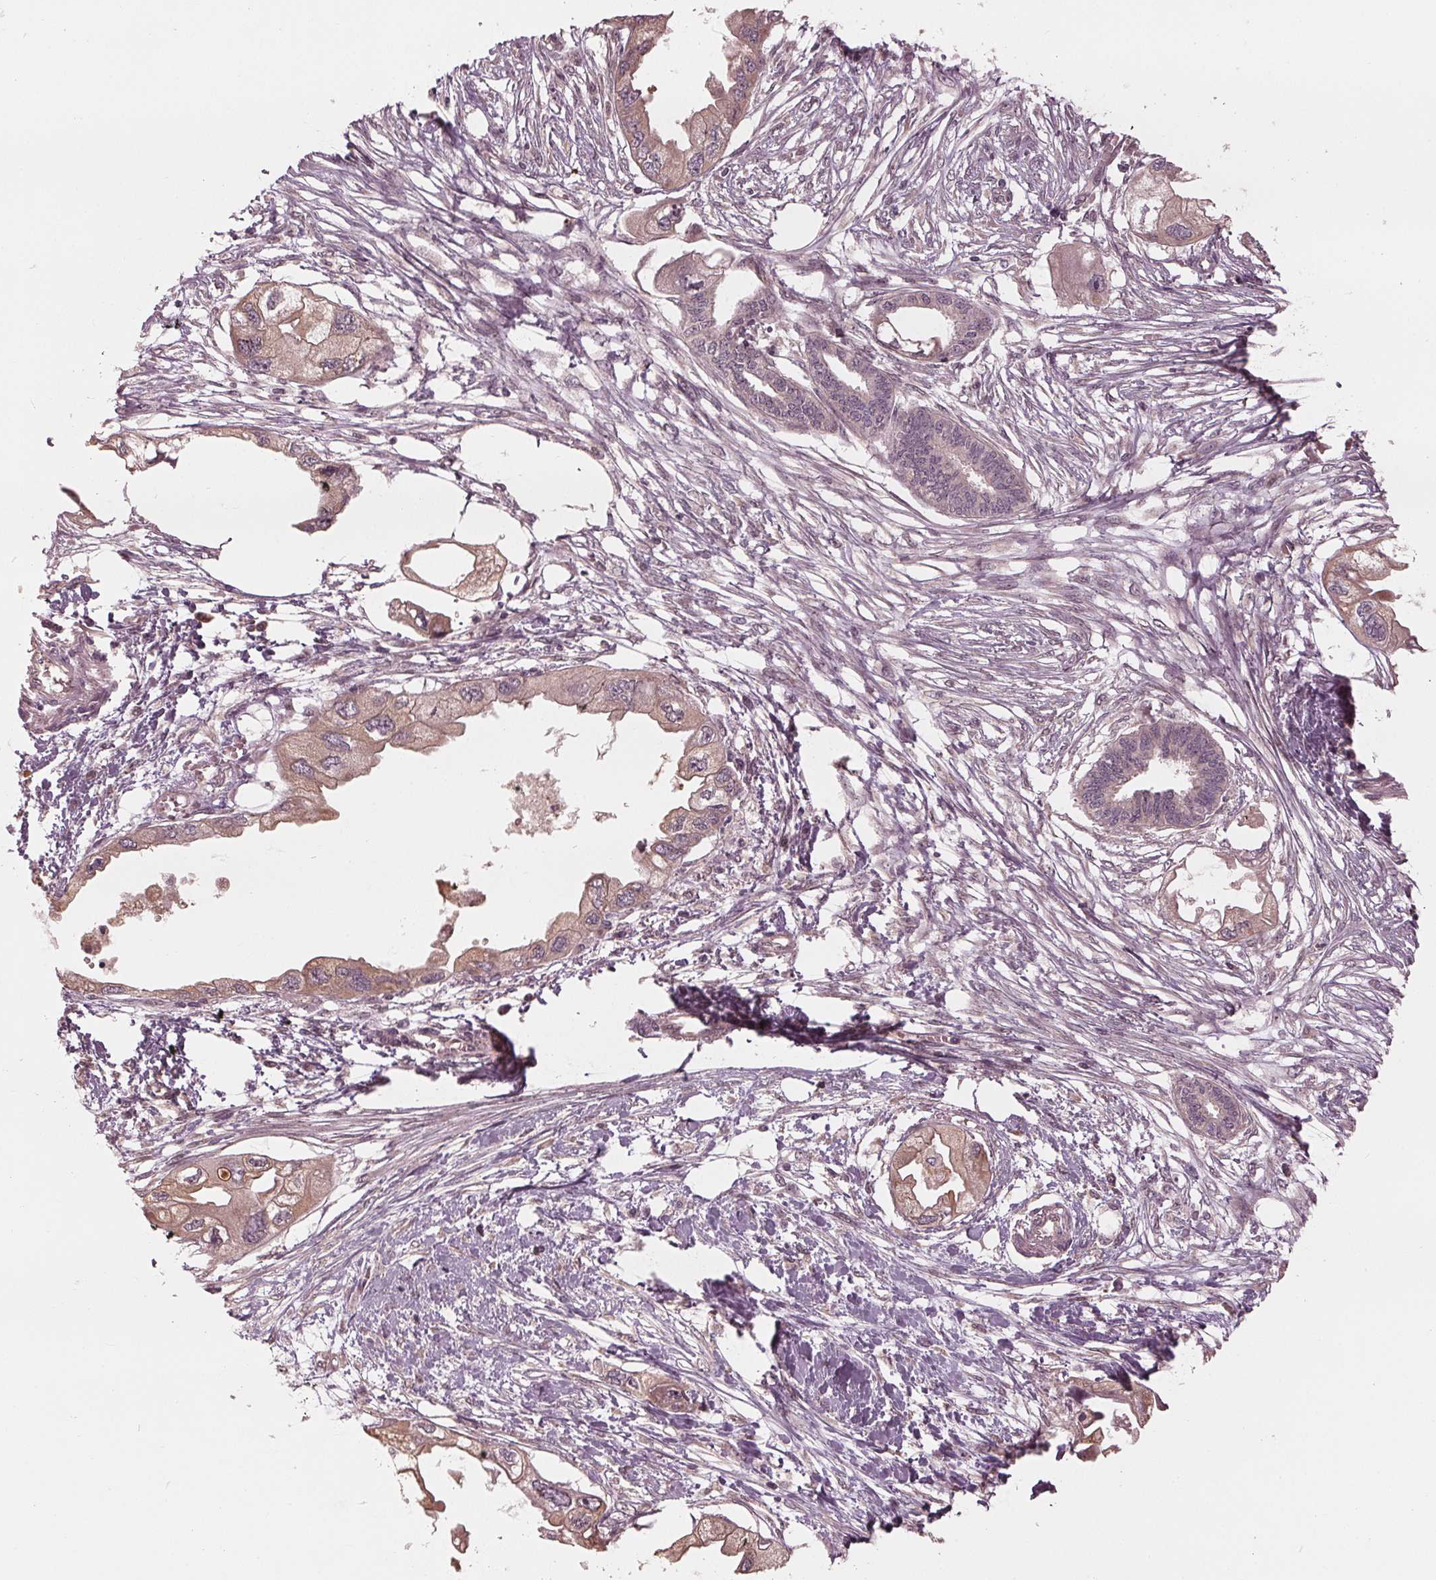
{"staining": {"intensity": "weak", "quantity": ">75%", "location": "cytoplasmic/membranous"}, "tissue": "endometrial cancer", "cell_type": "Tumor cells", "image_type": "cancer", "snomed": [{"axis": "morphology", "description": "Adenocarcinoma, NOS"}, {"axis": "morphology", "description": "Adenocarcinoma, metastatic, NOS"}, {"axis": "topography", "description": "Adipose tissue"}, {"axis": "topography", "description": "Endometrium"}], "caption": "Tumor cells demonstrate weak cytoplasmic/membranous staining in about >75% of cells in adenocarcinoma (endometrial).", "gene": "ZNF471", "patient": {"sex": "female", "age": 67}}